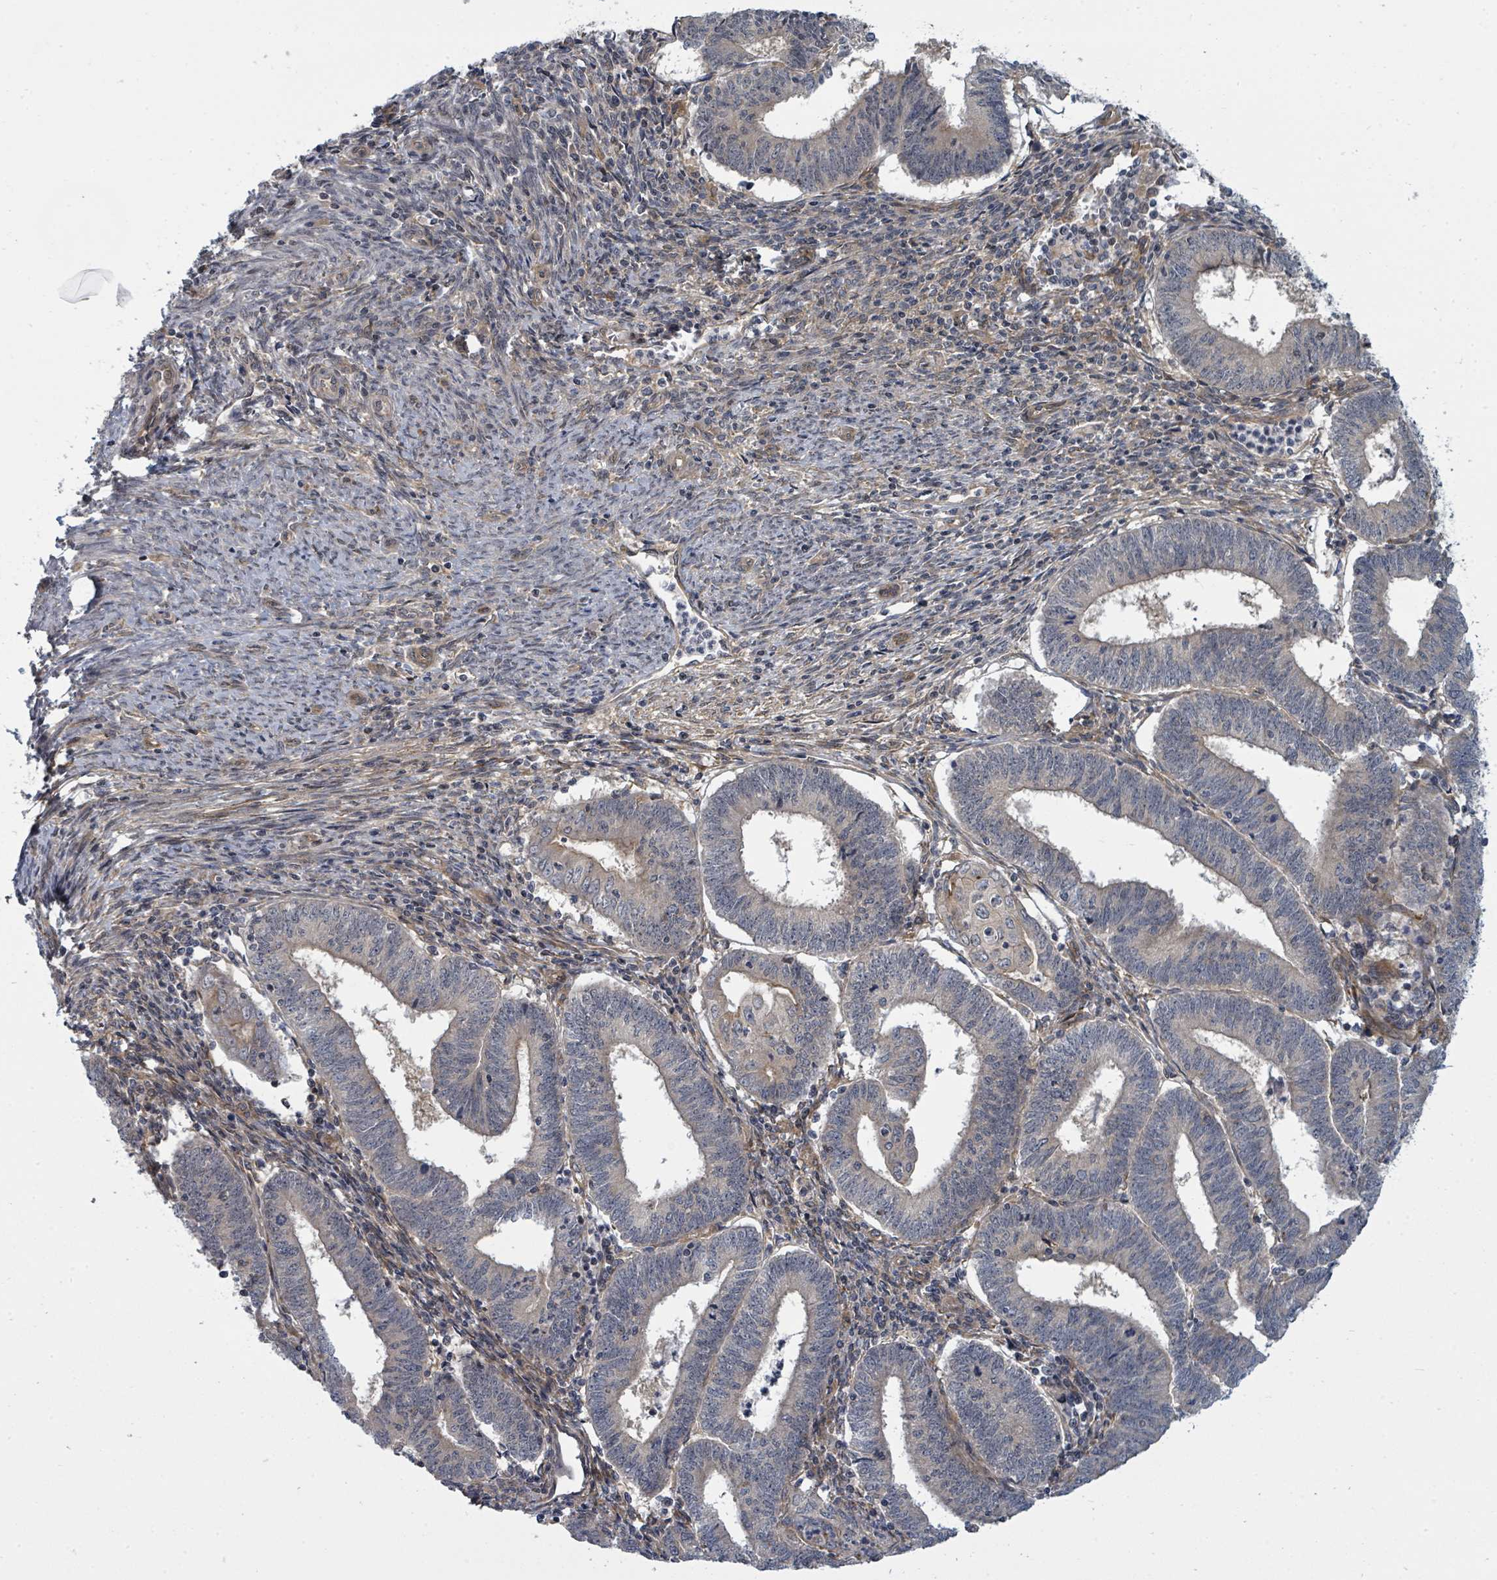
{"staining": {"intensity": "negative", "quantity": "none", "location": "none"}, "tissue": "endometrial cancer", "cell_type": "Tumor cells", "image_type": "cancer", "snomed": [{"axis": "morphology", "description": "Adenocarcinoma, NOS"}, {"axis": "topography", "description": "Endometrium"}], "caption": "An image of human endometrial cancer (adenocarcinoma) is negative for staining in tumor cells.", "gene": "PSMG2", "patient": {"sex": "female", "age": 60}}